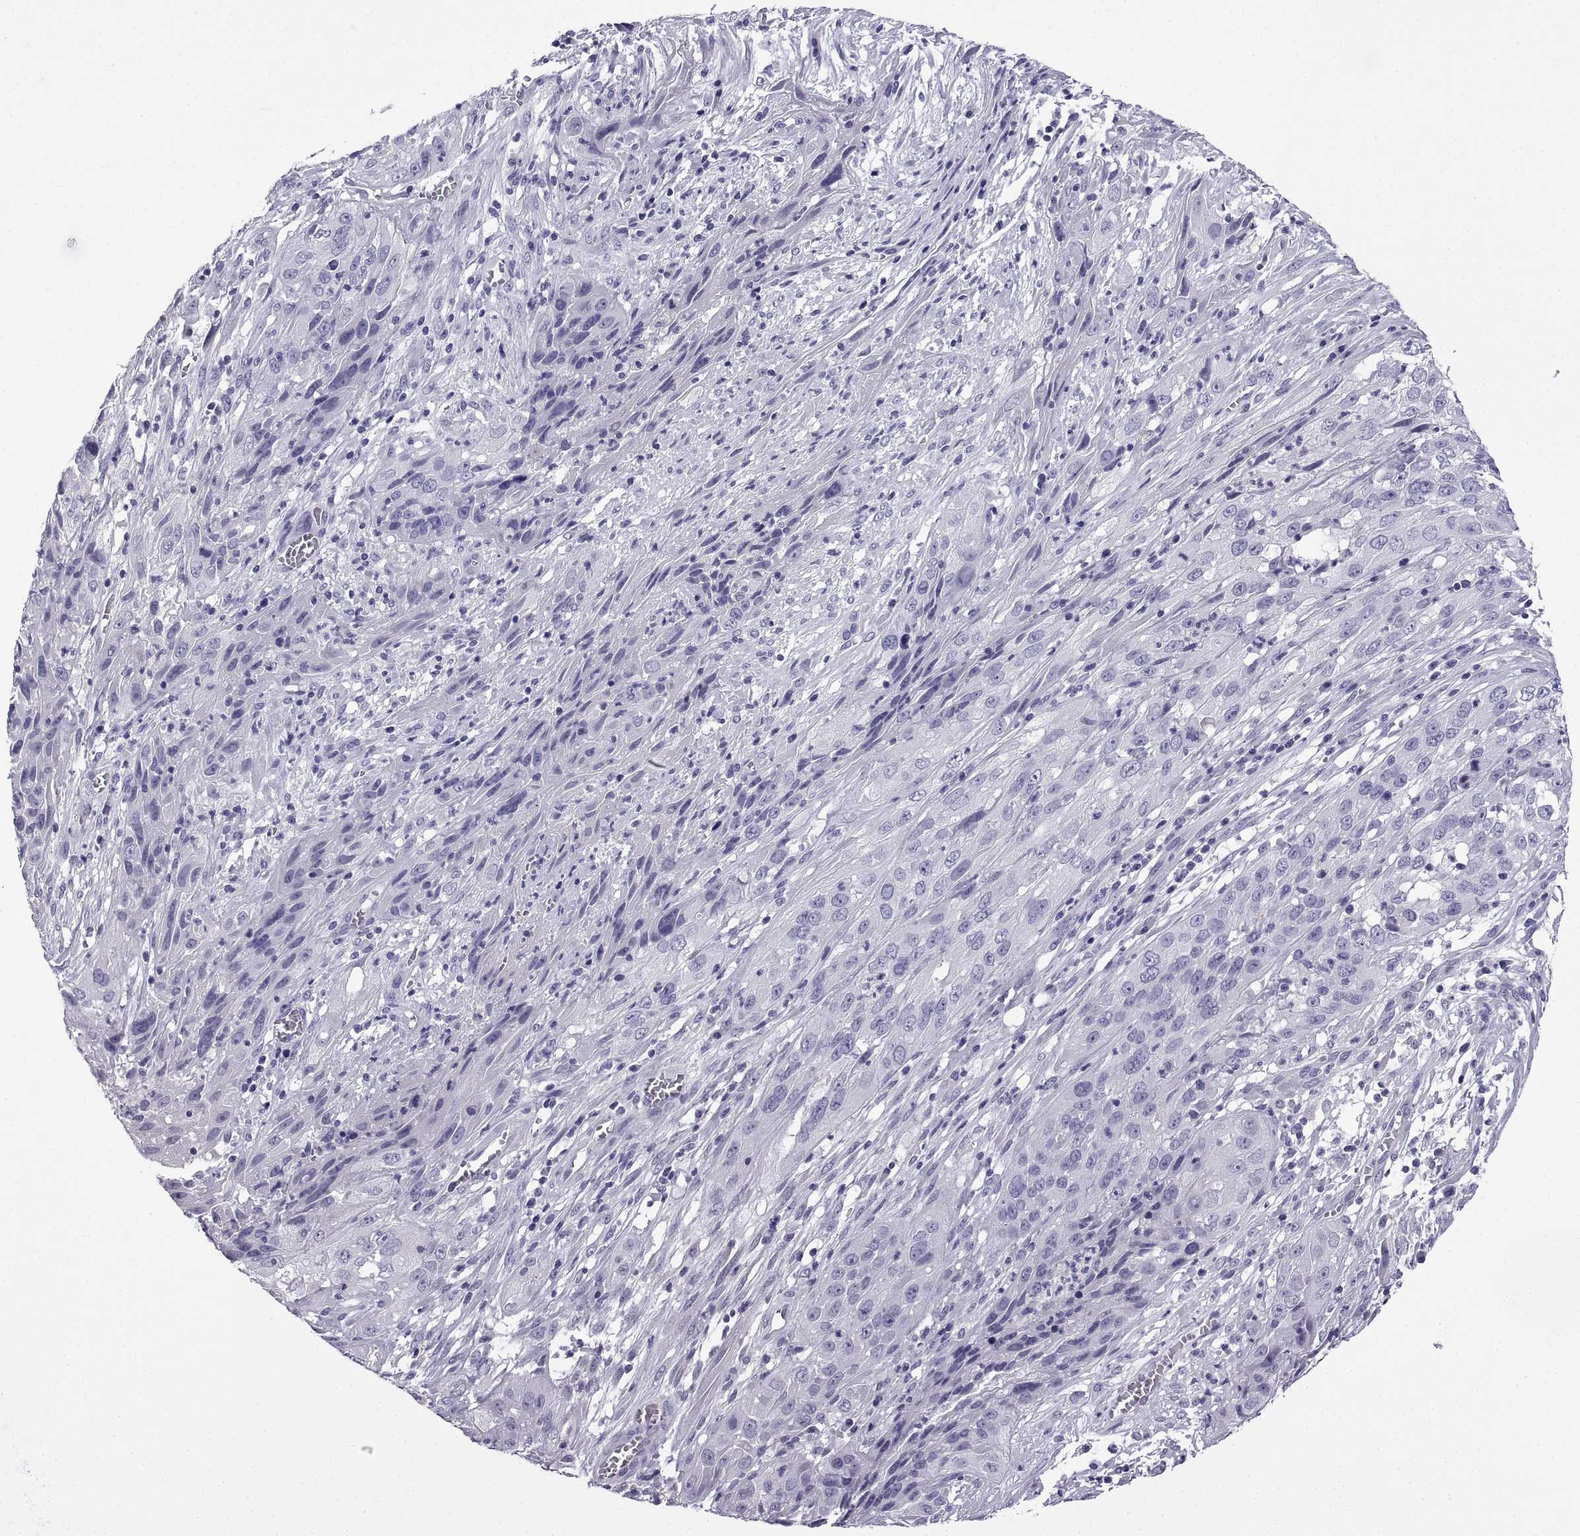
{"staining": {"intensity": "negative", "quantity": "none", "location": "none"}, "tissue": "cervical cancer", "cell_type": "Tumor cells", "image_type": "cancer", "snomed": [{"axis": "morphology", "description": "Squamous cell carcinoma, NOS"}, {"axis": "topography", "description": "Cervix"}], "caption": "Immunohistochemistry histopathology image of neoplastic tissue: human cervical cancer (squamous cell carcinoma) stained with DAB reveals no significant protein expression in tumor cells.", "gene": "SPDYE1", "patient": {"sex": "female", "age": 32}}